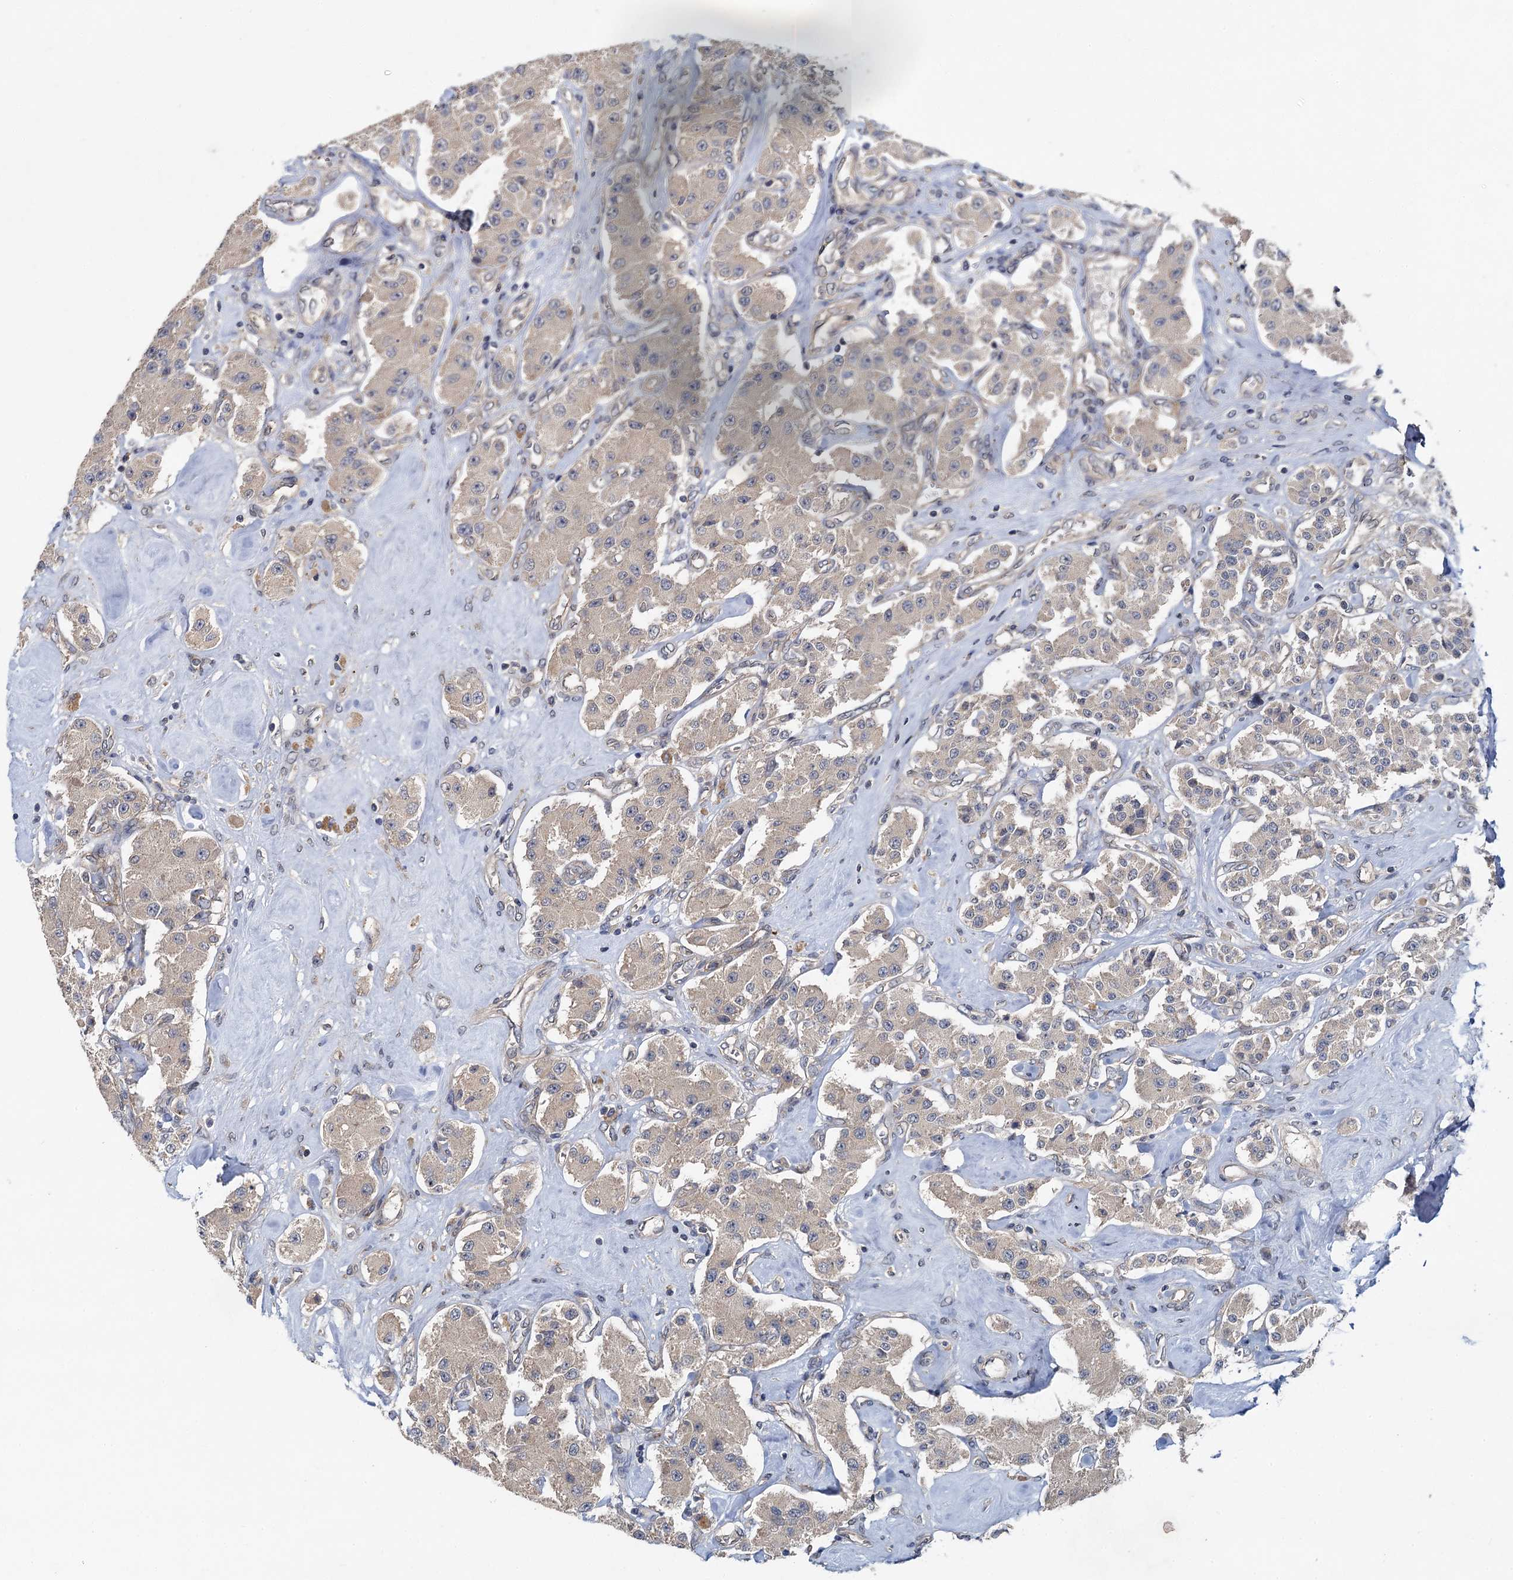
{"staining": {"intensity": "weak", "quantity": ">75%", "location": "cytoplasmic/membranous"}, "tissue": "carcinoid", "cell_type": "Tumor cells", "image_type": "cancer", "snomed": [{"axis": "morphology", "description": "Carcinoid, malignant, NOS"}, {"axis": "topography", "description": "Pancreas"}], "caption": "Immunohistochemical staining of carcinoid (malignant) displays low levels of weak cytoplasmic/membranous expression in approximately >75% of tumor cells.", "gene": "ZNF324", "patient": {"sex": "male", "age": 41}}